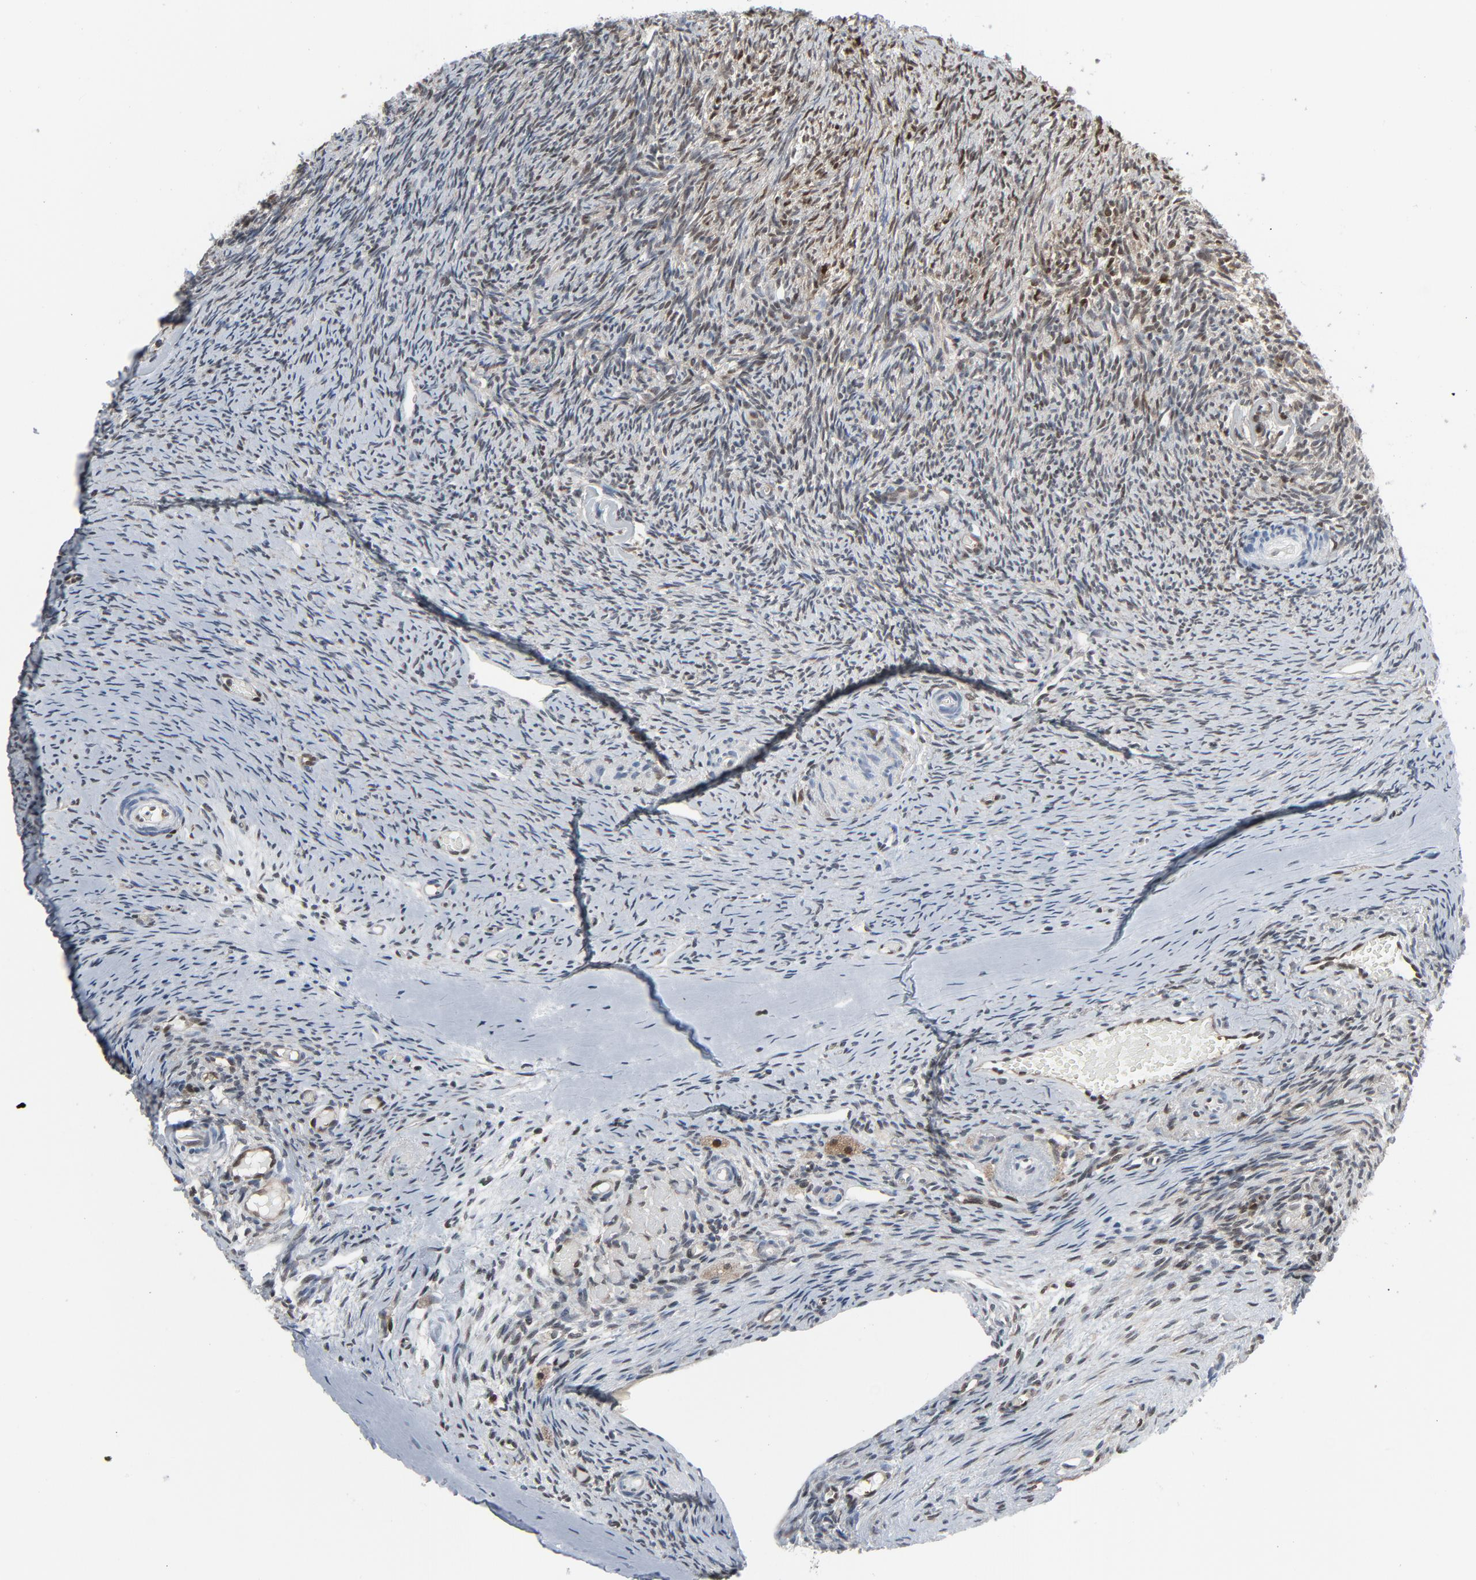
{"staining": {"intensity": "weak", "quantity": "<25%", "location": "cytoplasmic/membranous"}, "tissue": "ovary", "cell_type": "Follicle cells", "image_type": "normal", "snomed": [{"axis": "morphology", "description": "Normal tissue, NOS"}, {"axis": "topography", "description": "Ovary"}], "caption": "This is an immunohistochemistry histopathology image of unremarkable human ovary. There is no positivity in follicle cells.", "gene": "STAT5A", "patient": {"sex": "female", "age": 60}}